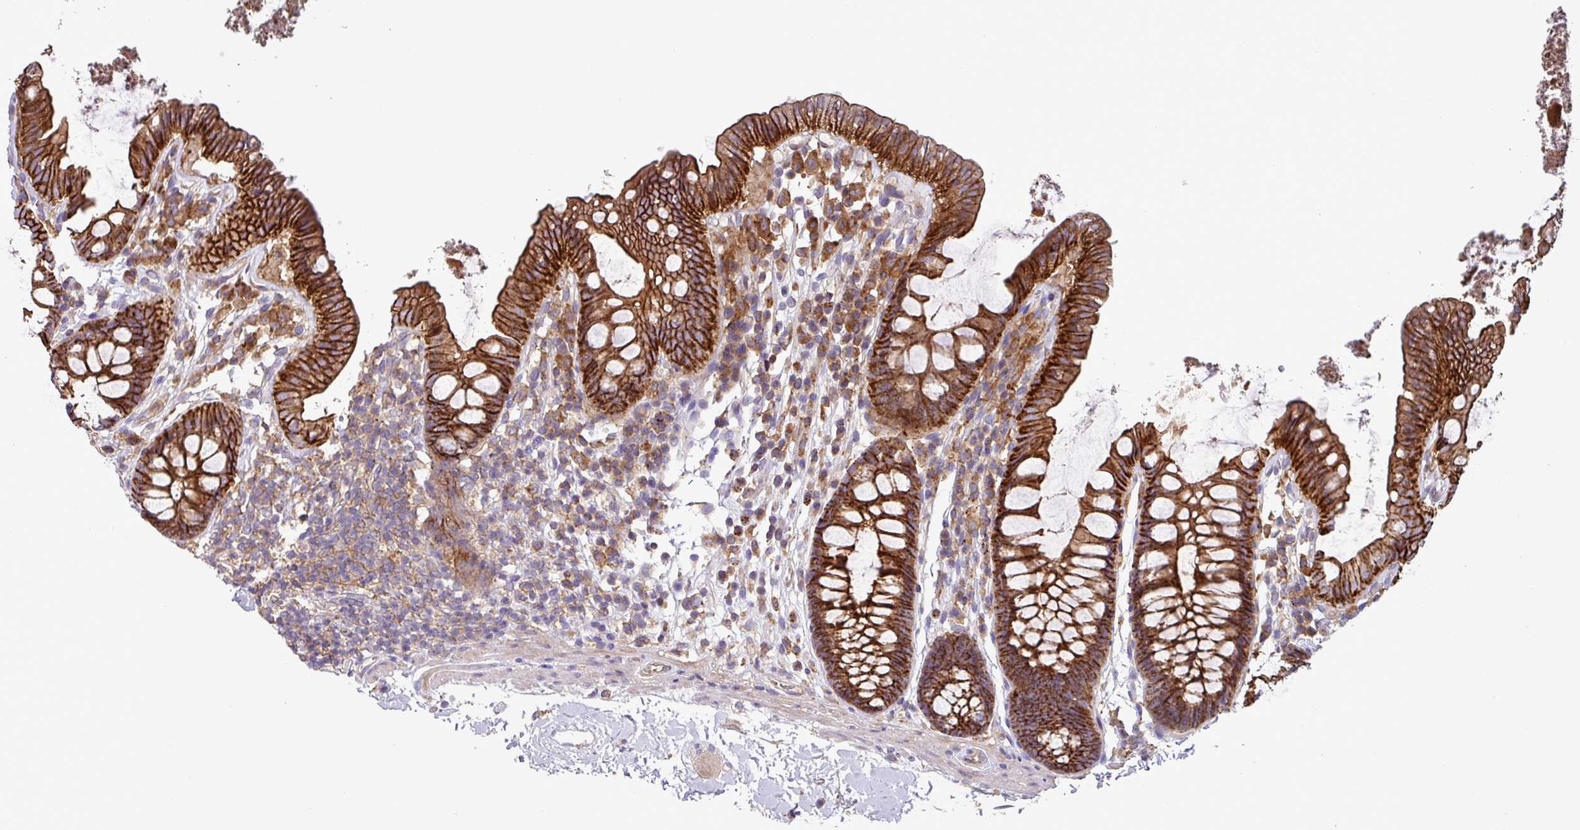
{"staining": {"intensity": "weak", "quantity": "<25%", "location": "cytoplasmic/membranous"}, "tissue": "colon", "cell_type": "Endothelial cells", "image_type": "normal", "snomed": [{"axis": "morphology", "description": "Normal tissue, NOS"}, {"axis": "topography", "description": "Colon"}], "caption": "Immunohistochemistry histopathology image of unremarkable human colon stained for a protein (brown), which exhibits no staining in endothelial cells.", "gene": "RIC1", "patient": {"sex": "male", "age": 84}}